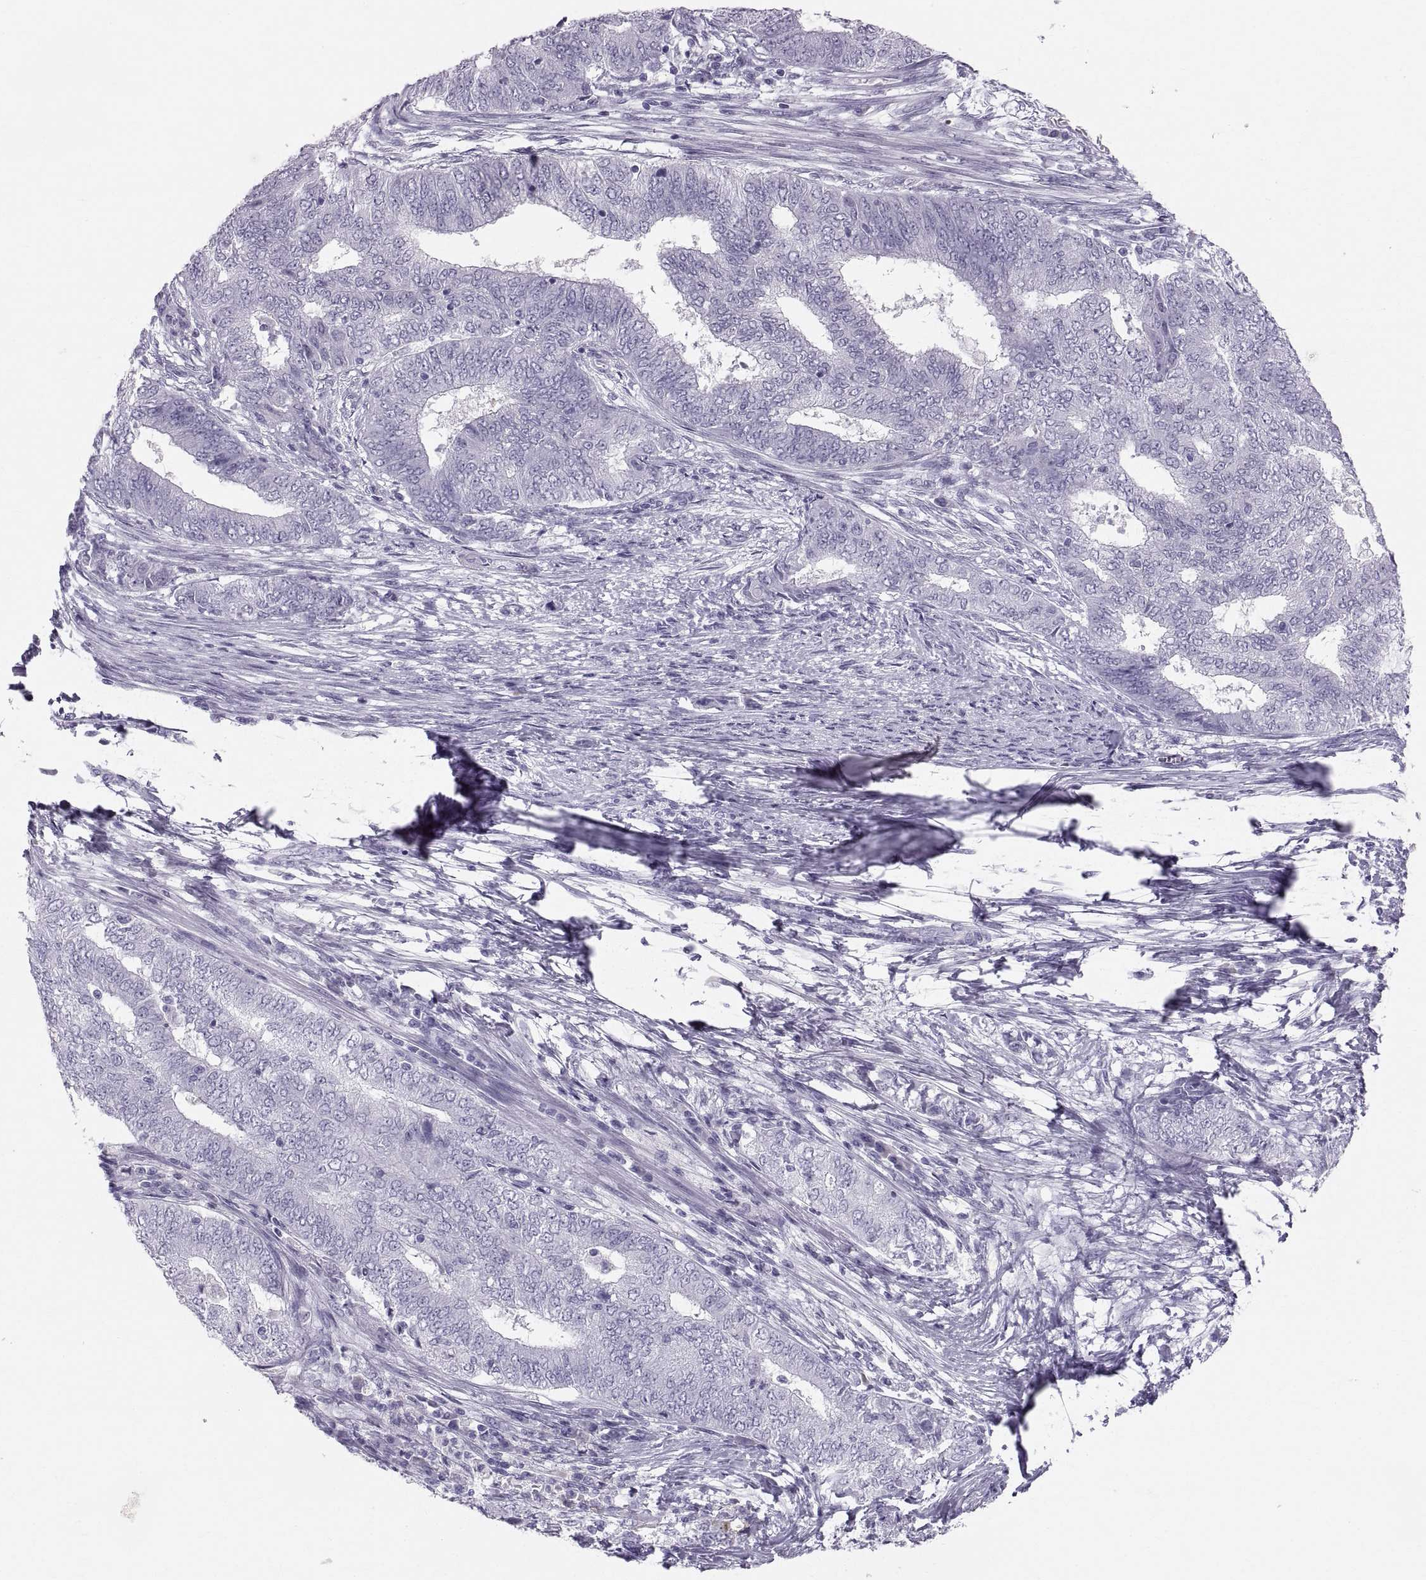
{"staining": {"intensity": "negative", "quantity": "none", "location": "none"}, "tissue": "endometrial cancer", "cell_type": "Tumor cells", "image_type": "cancer", "snomed": [{"axis": "morphology", "description": "Adenocarcinoma, NOS"}, {"axis": "topography", "description": "Endometrium"}], "caption": "This is an immunohistochemistry photomicrograph of human endometrial cancer (adenocarcinoma). There is no expression in tumor cells.", "gene": "SLC22A6", "patient": {"sex": "female", "age": 62}}